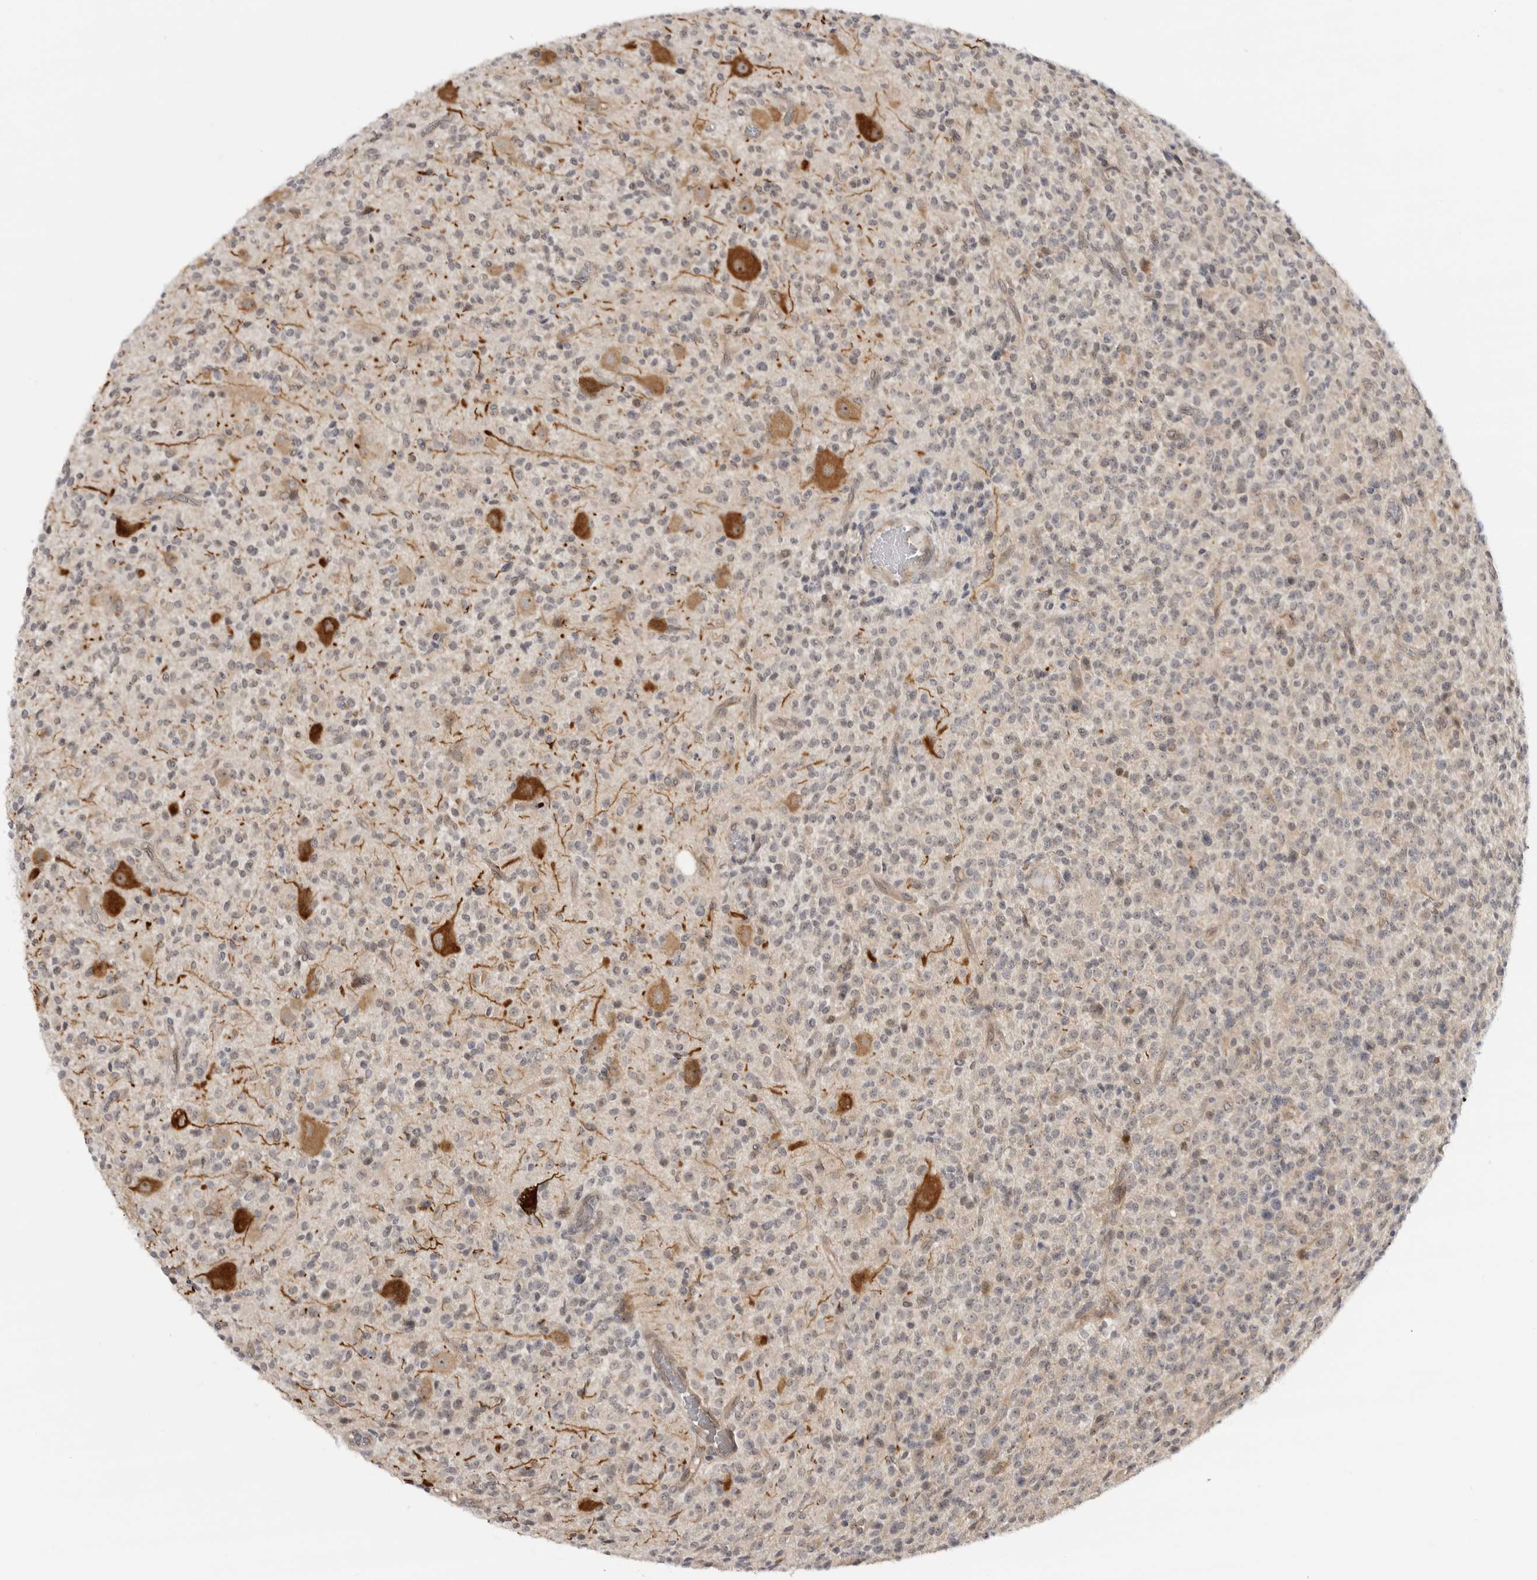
{"staining": {"intensity": "negative", "quantity": "none", "location": "none"}, "tissue": "glioma", "cell_type": "Tumor cells", "image_type": "cancer", "snomed": [{"axis": "morphology", "description": "Glioma, malignant, High grade"}, {"axis": "topography", "description": "Brain"}], "caption": "An IHC image of glioma is shown. There is no staining in tumor cells of glioma. (DAB (3,3'-diaminobenzidine) immunohistochemistry, high magnification).", "gene": "CEP295NL", "patient": {"sex": "male", "age": 34}}